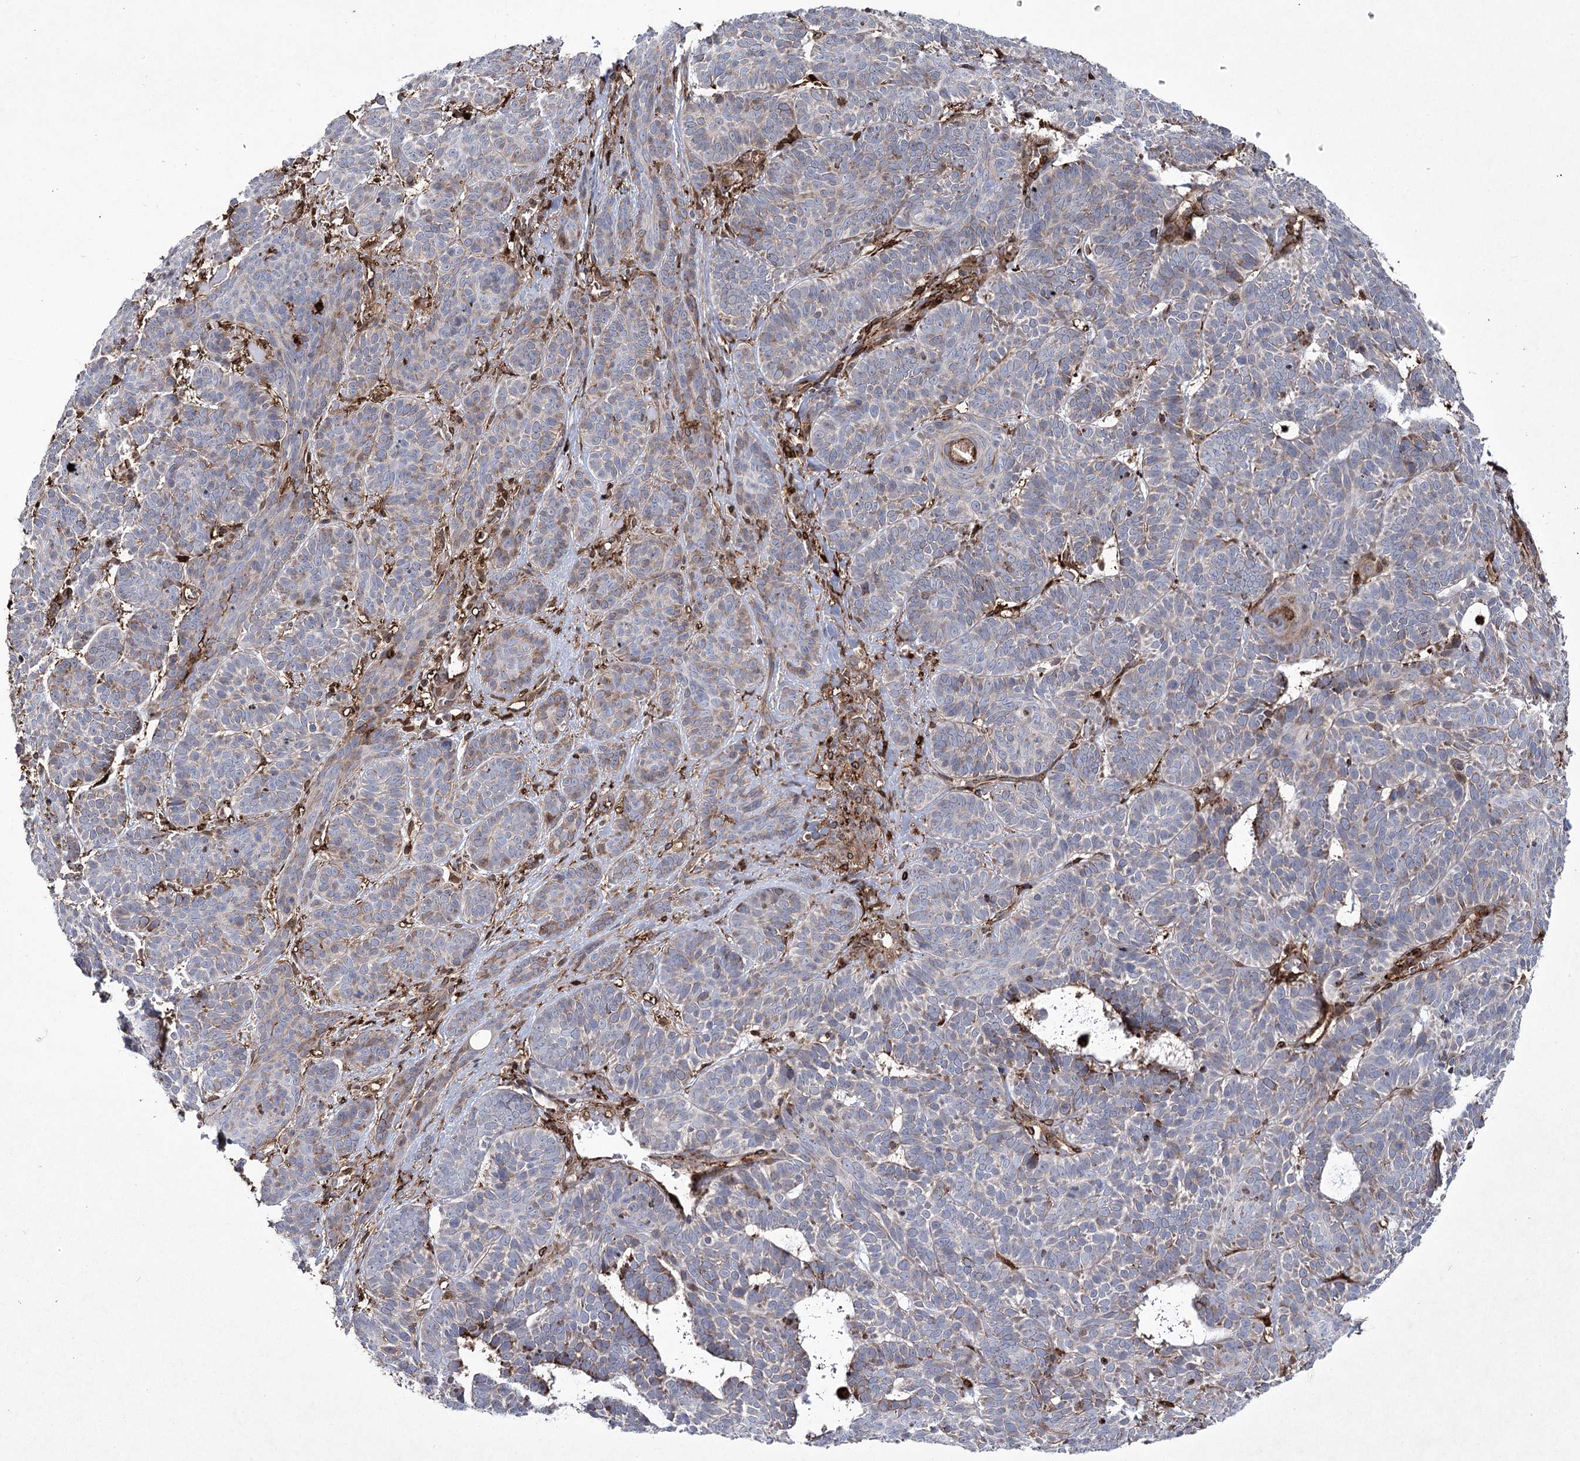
{"staining": {"intensity": "weak", "quantity": "<25%", "location": "cytoplasmic/membranous"}, "tissue": "skin cancer", "cell_type": "Tumor cells", "image_type": "cancer", "snomed": [{"axis": "morphology", "description": "Basal cell carcinoma"}, {"axis": "topography", "description": "Skin"}], "caption": "This is an immunohistochemistry photomicrograph of skin cancer (basal cell carcinoma). There is no expression in tumor cells.", "gene": "DCUN1D4", "patient": {"sex": "male", "age": 85}}